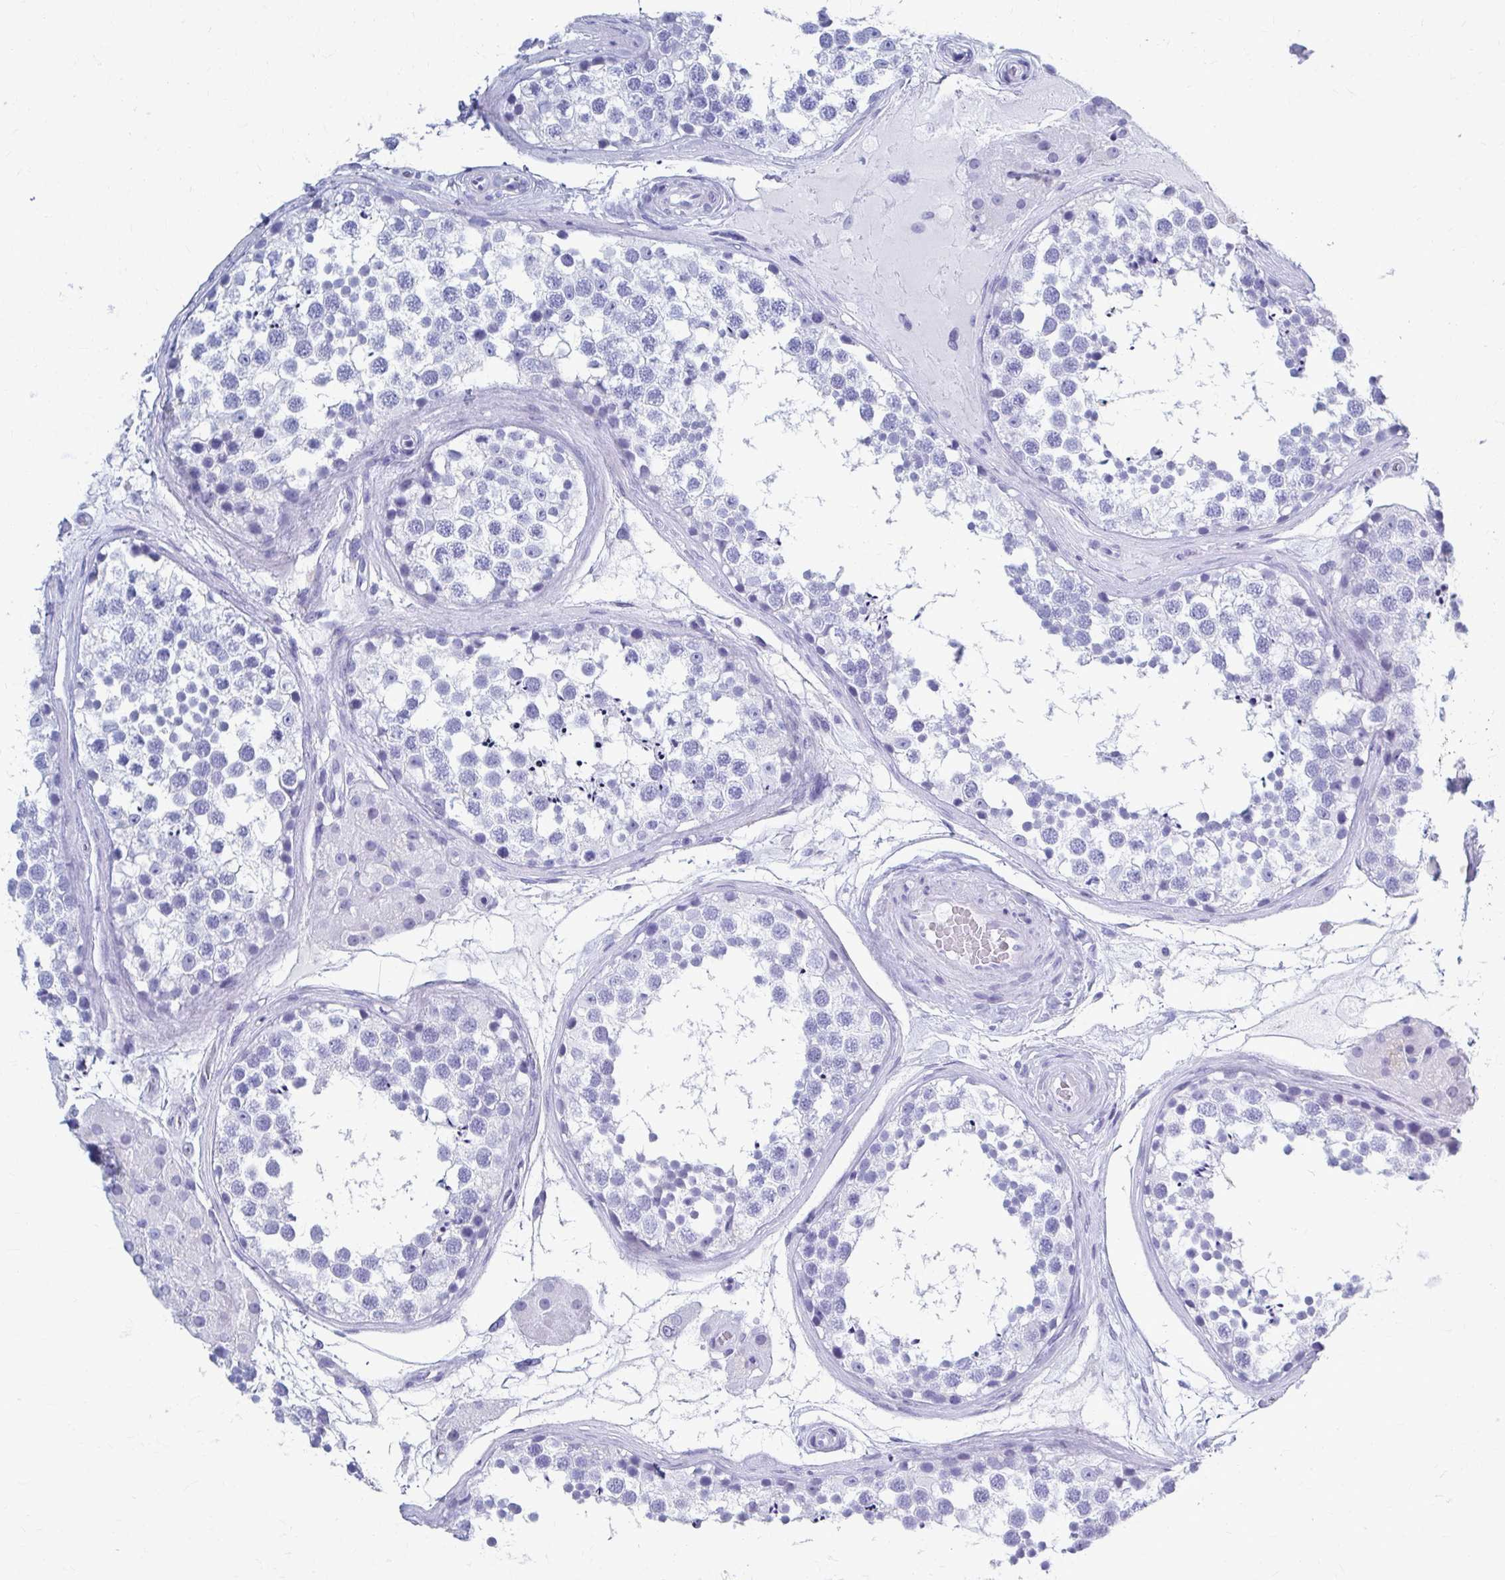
{"staining": {"intensity": "negative", "quantity": "none", "location": "none"}, "tissue": "testis", "cell_type": "Cells in seminiferous ducts", "image_type": "normal", "snomed": [{"axis": "morphology", "description": "Normal tissue, NOS"}, {"axis": "morphology", "description": "Seminoma, NOS"}, {"axis": "topography", "description": "Testis"}], "caption": "This is an immunohistochemistry photomicrograph of normal testis. There is no expression in cells in seminiferous ducts.", "gene": "CELF5", "patient": {"sex": "male", "age": 65}}